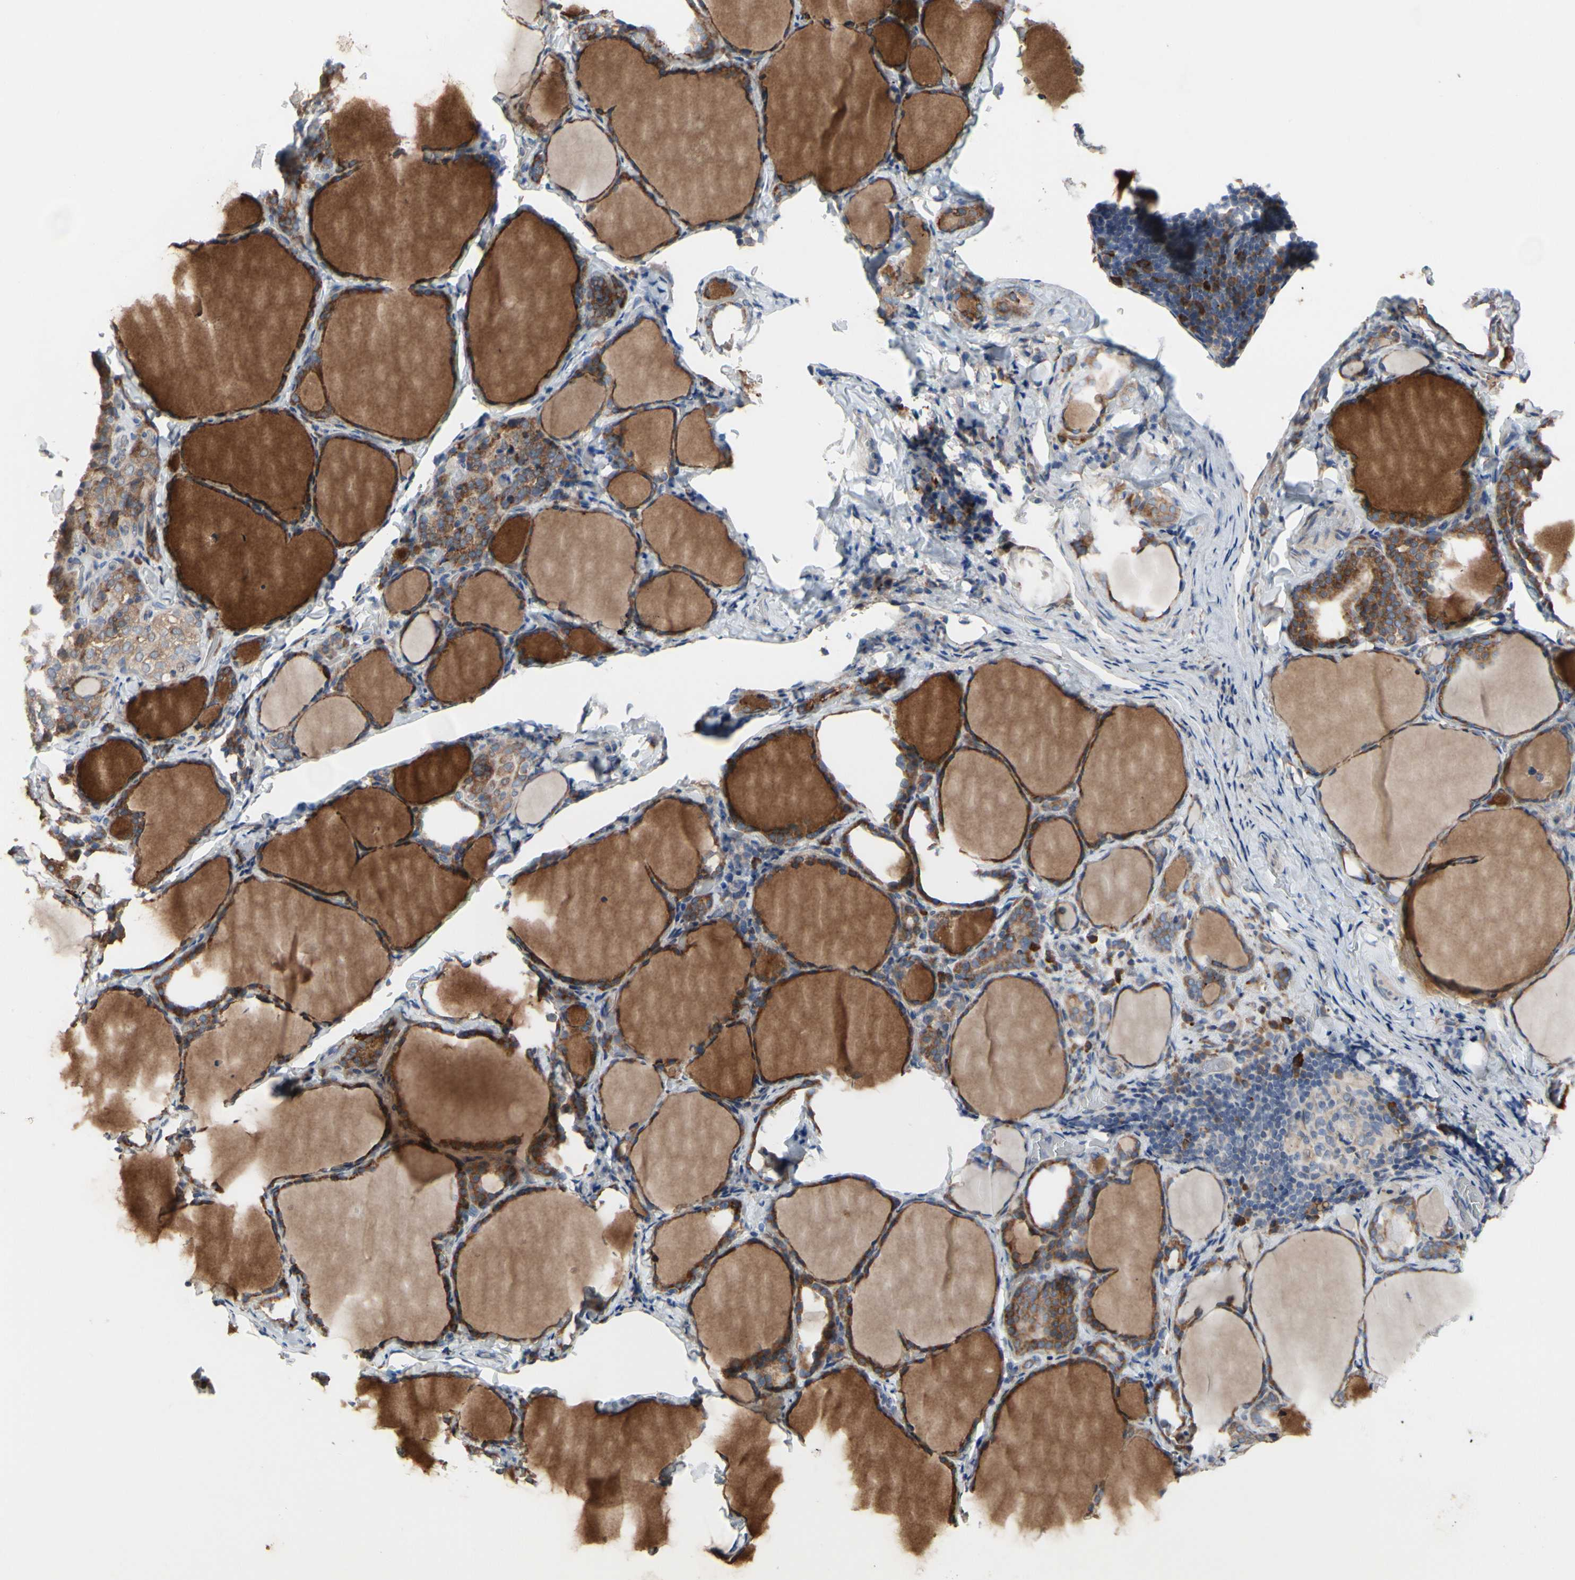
{"staining": {"intensity": "strong", "quantity": ">75%", "location": "cytoplasmic/membranous"}, "tissue": "thyroid gland", "cell_type": "Glandular cells", "image_type": "normal", "snomed": [{"axis": "morphology", "description": "Normal tissue, NOS"}, {"axis": "morphology", "description": "Papillary adenocarcinoma, NOS"}, {"axis": "topography", "description": "Thyroid gland"}], "caption": "A histopathology image of human thyroid gland stained for a protein exhibits strong cytoplasmic/membranous brown staining in glandular cells. (Brightfield microscopy of DAB IHC at high magnification).", "gene": "TTC14", "patient": {"sex": "female", "age": 30}}